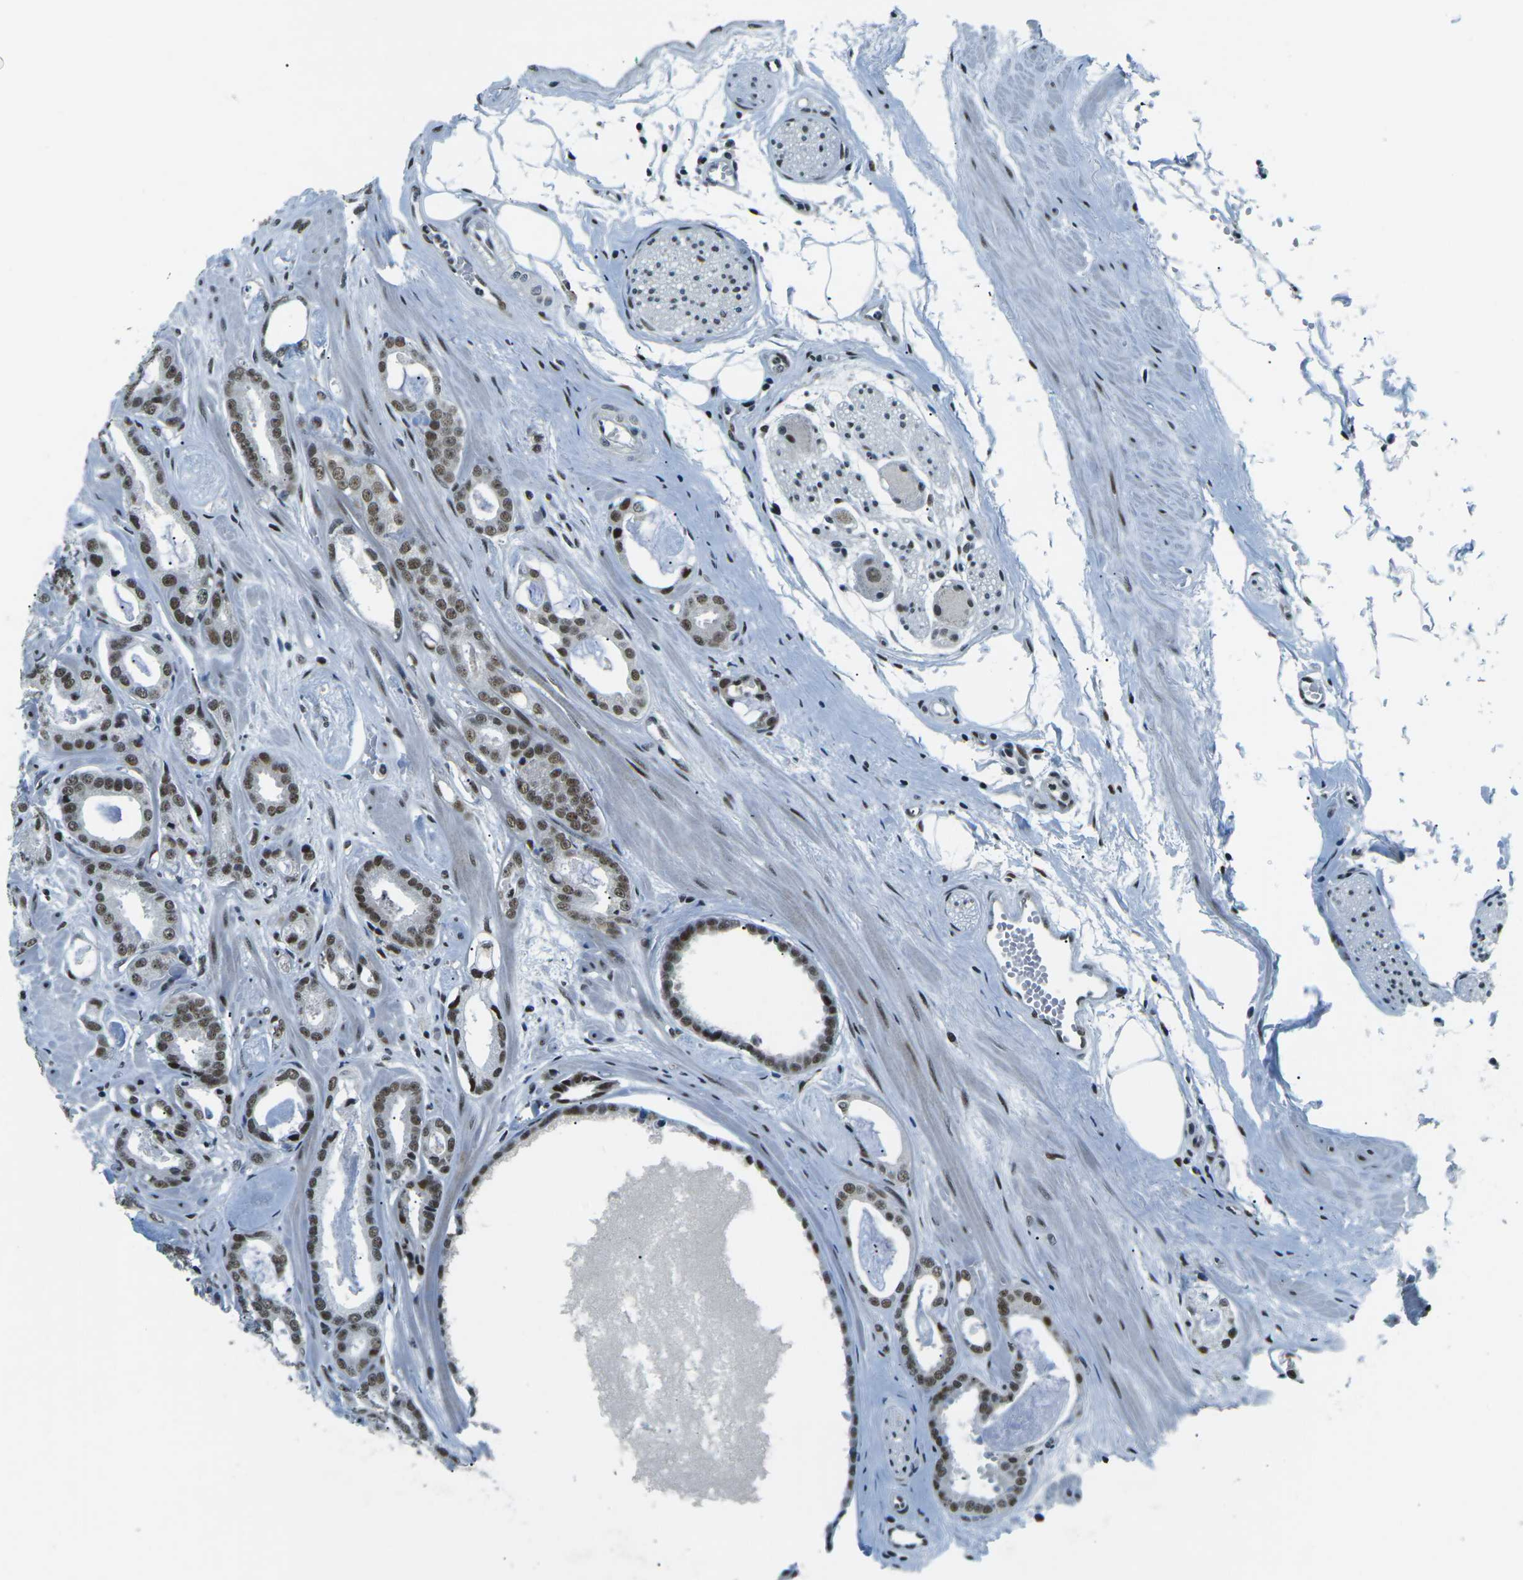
{"staining": {"intensity": "moderate", "quantity": ">75%", "location": "nuclear"}, "tissue": "prostate cancer", "cell_type": "Tumor cells", "image_type": "cancer", "snomed": [{"axis": "morphology", "description": "Adenocarcinoma, Low grade"}, {"axis": "topography", "description": "Prostate"}], "caption": "An image showing moderate nuclear expression in approximately >75% of tumor cells in prostate cancer, as visualized by brown immunohistochemical staining.", "gene": "RBL2", "patient": {"sex": "male", "age": 53}}